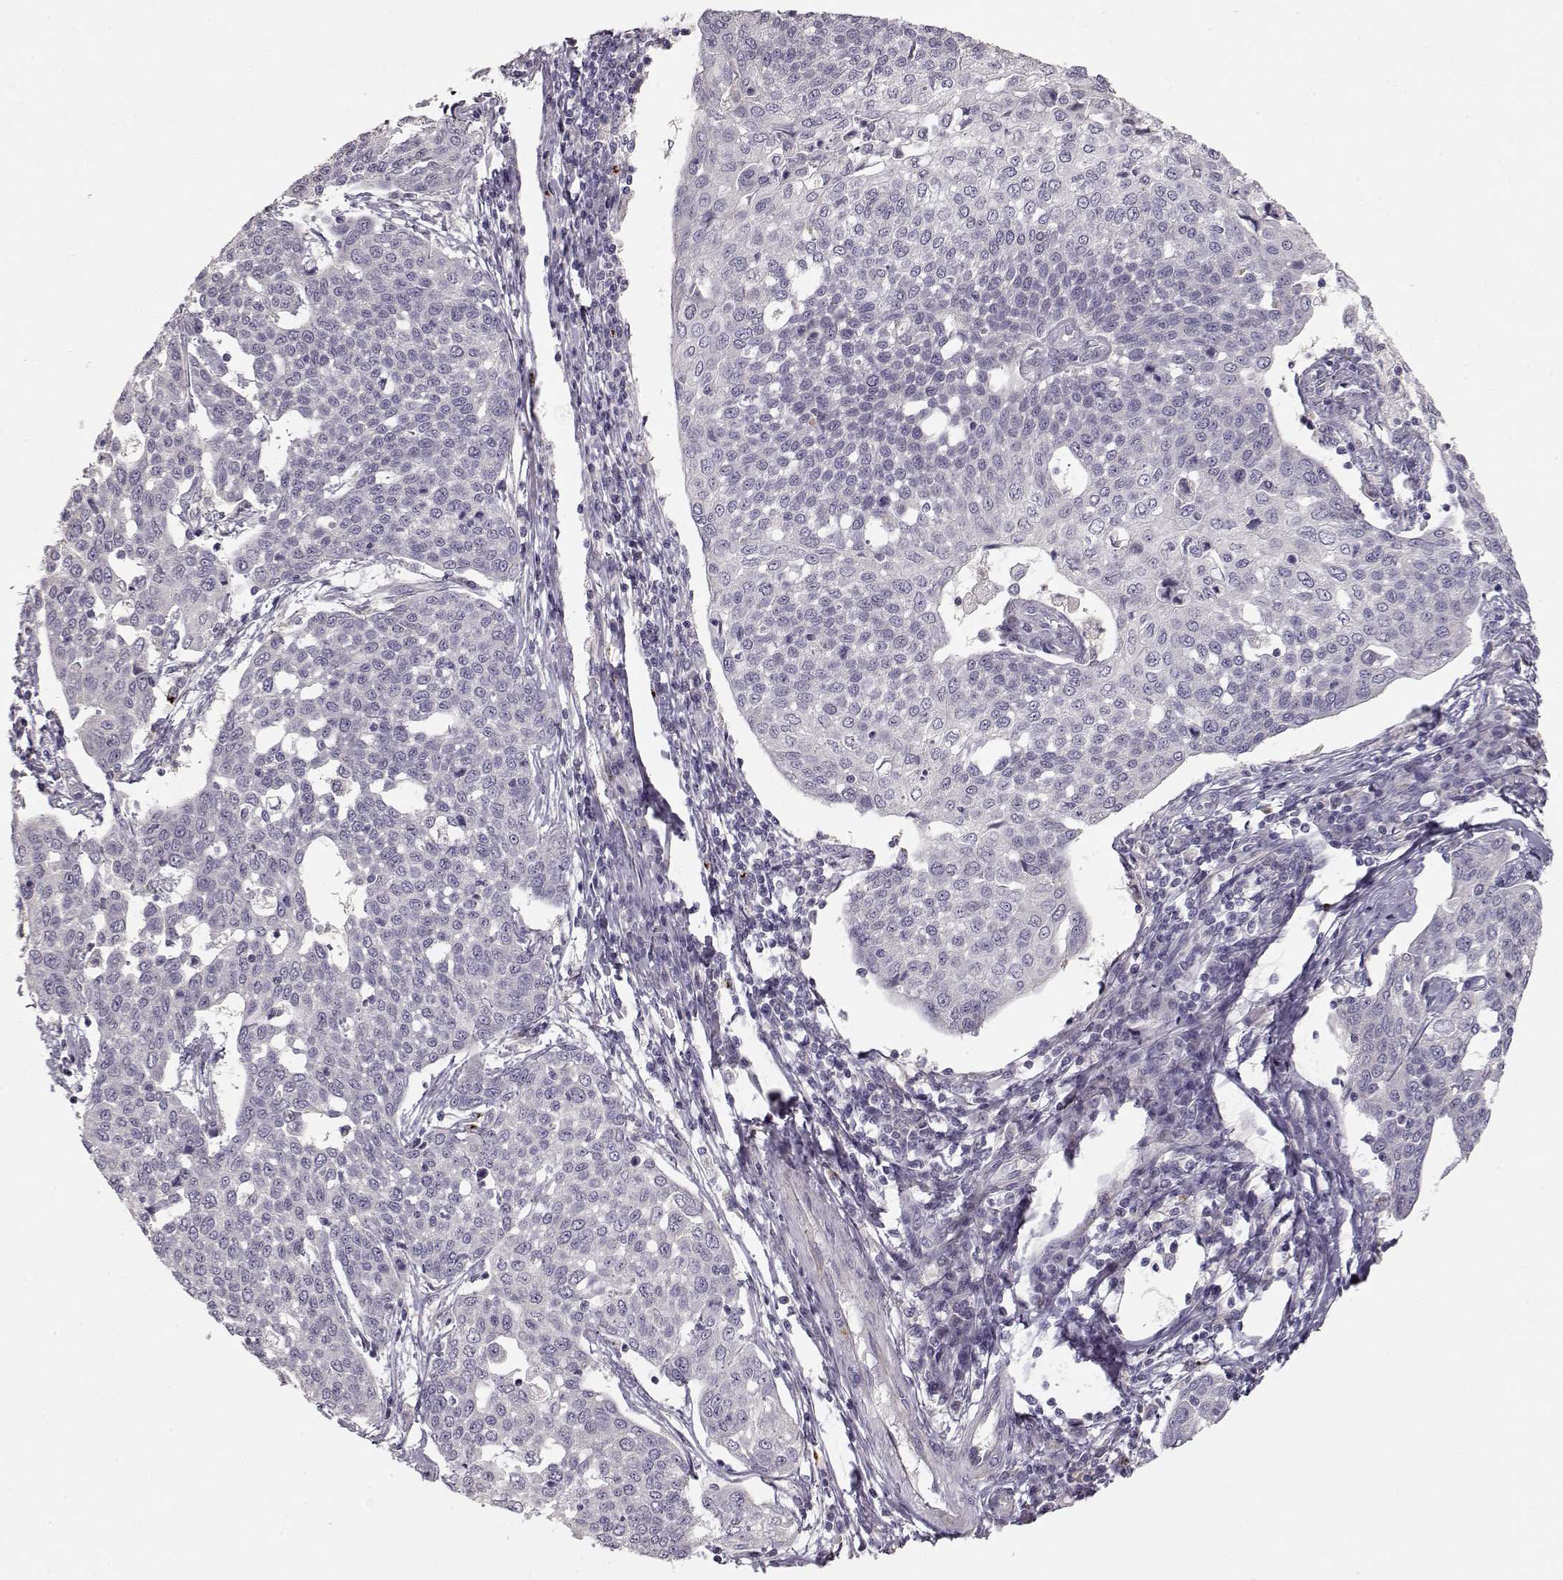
{"staining": {"intensity": "negative", "quantity": "none", "location": "none"}, "tissue": "cervical cancer", "cell_type": "Tumor cells", "image_type": "cancer", "snomed": [{"axis": "morphology", "description": "Squamous cell carcinoma, NOS"}, {"axis": "topography", "description": "Cervix"}], "caption": "This is a image of immunohistochemistry staining of cervical cancer (squamous cell carcinoma), which shows no staining in tumor cells. The staining is performed using DAB brown chromogen with nuclei counter-stained in using hematoxylin.", "gene": "ARHGAP8", "patient": {"sex": "female", "age": 34}}